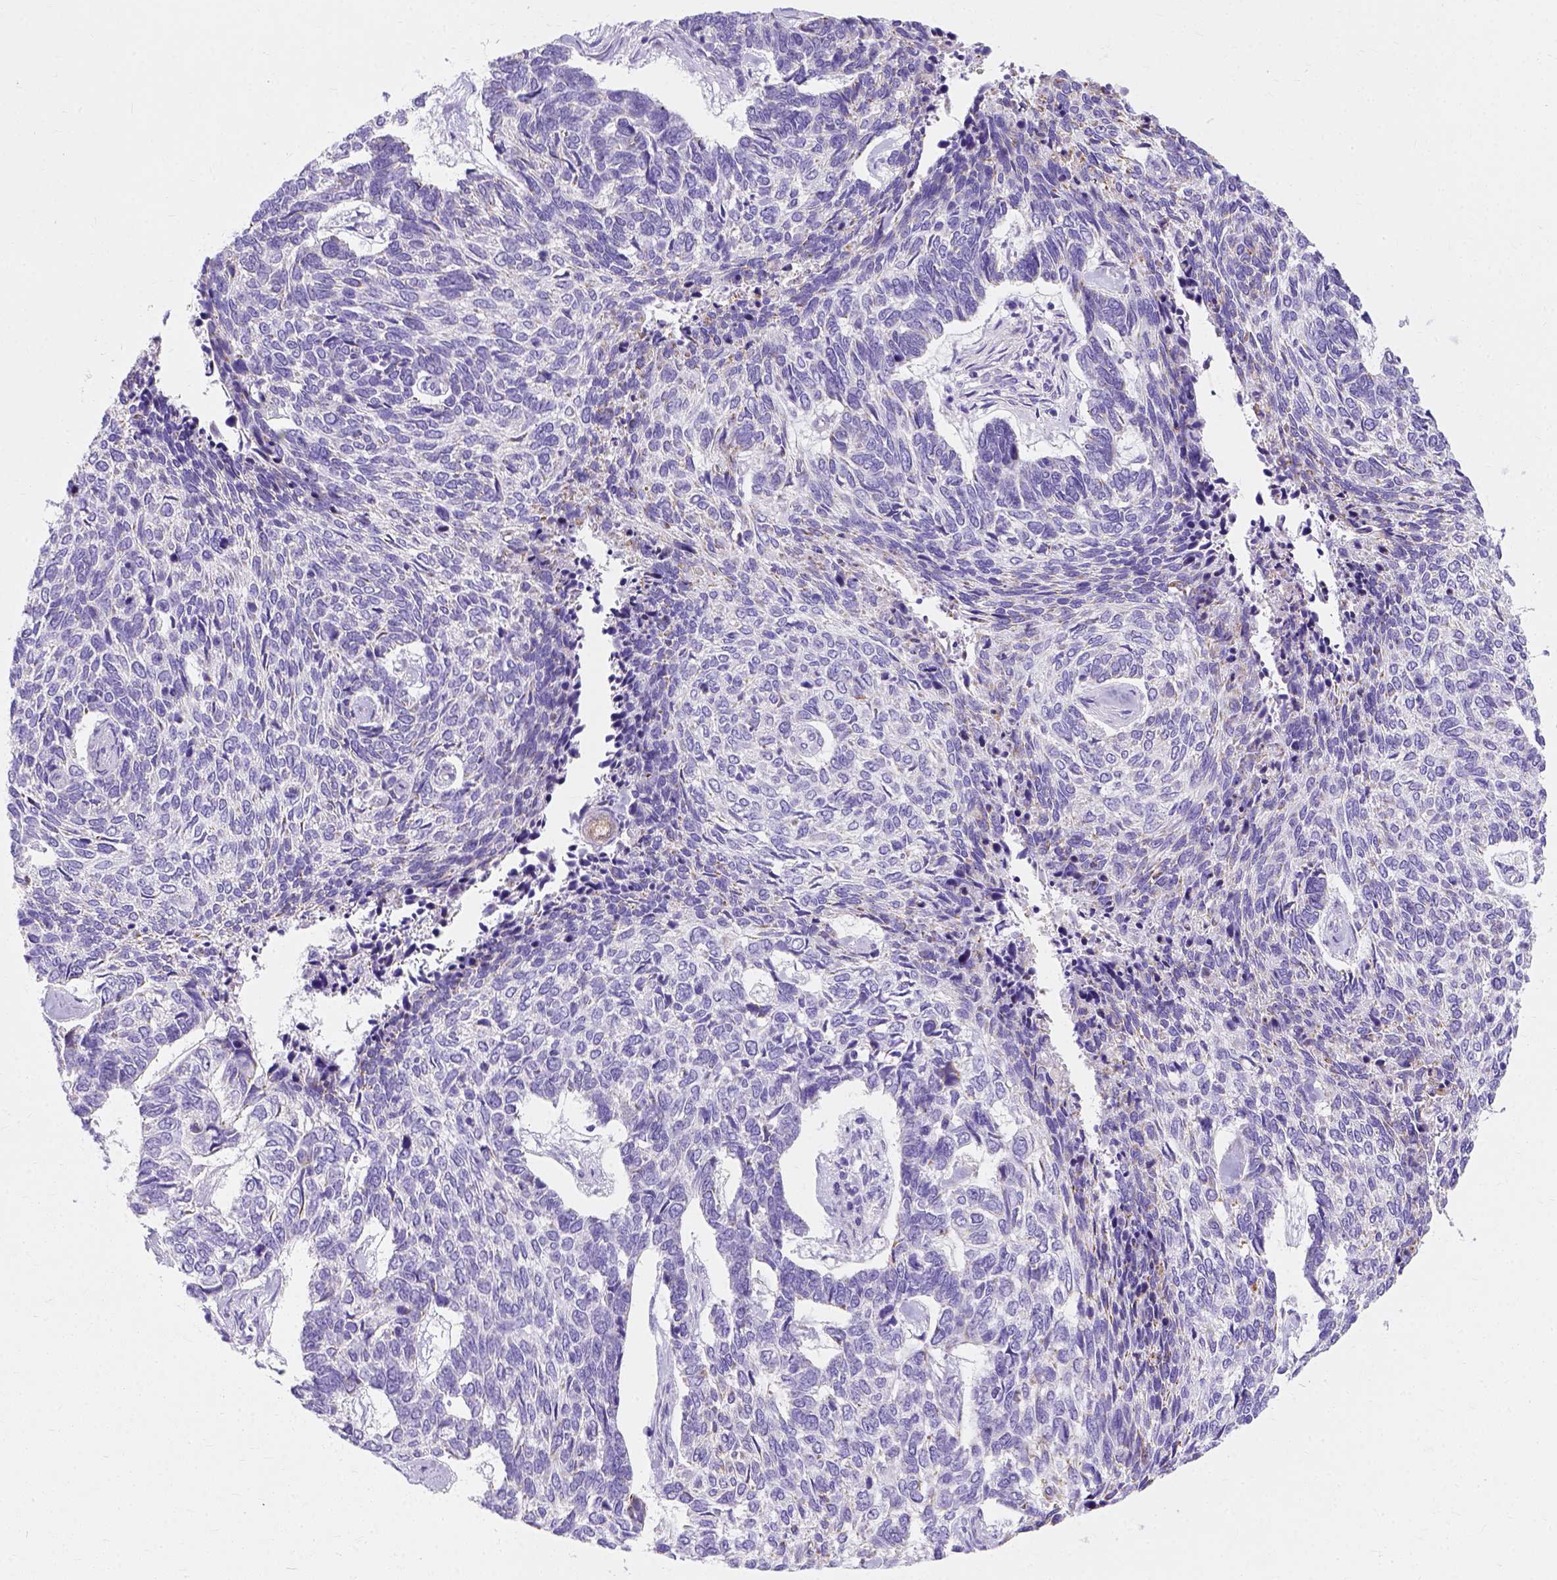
{"staining": {"intensity": "negative", "quantity": "none", "location": "none"}, "tissue": "skin cancer", "cell_type": "Tumor cells", "image_type": "cancer", "snomed": [{"axis": "morphology", "description": "Basal cell carcinoma"}, {"axis": "topography", "description": "Skin"}], "caption": "The histopathology image reveals no significant expression in tumor cells of skin cancer (basal cell carcinoma).", "gene": "MYH15", "patient": {"sex": "female", "age": 65}}